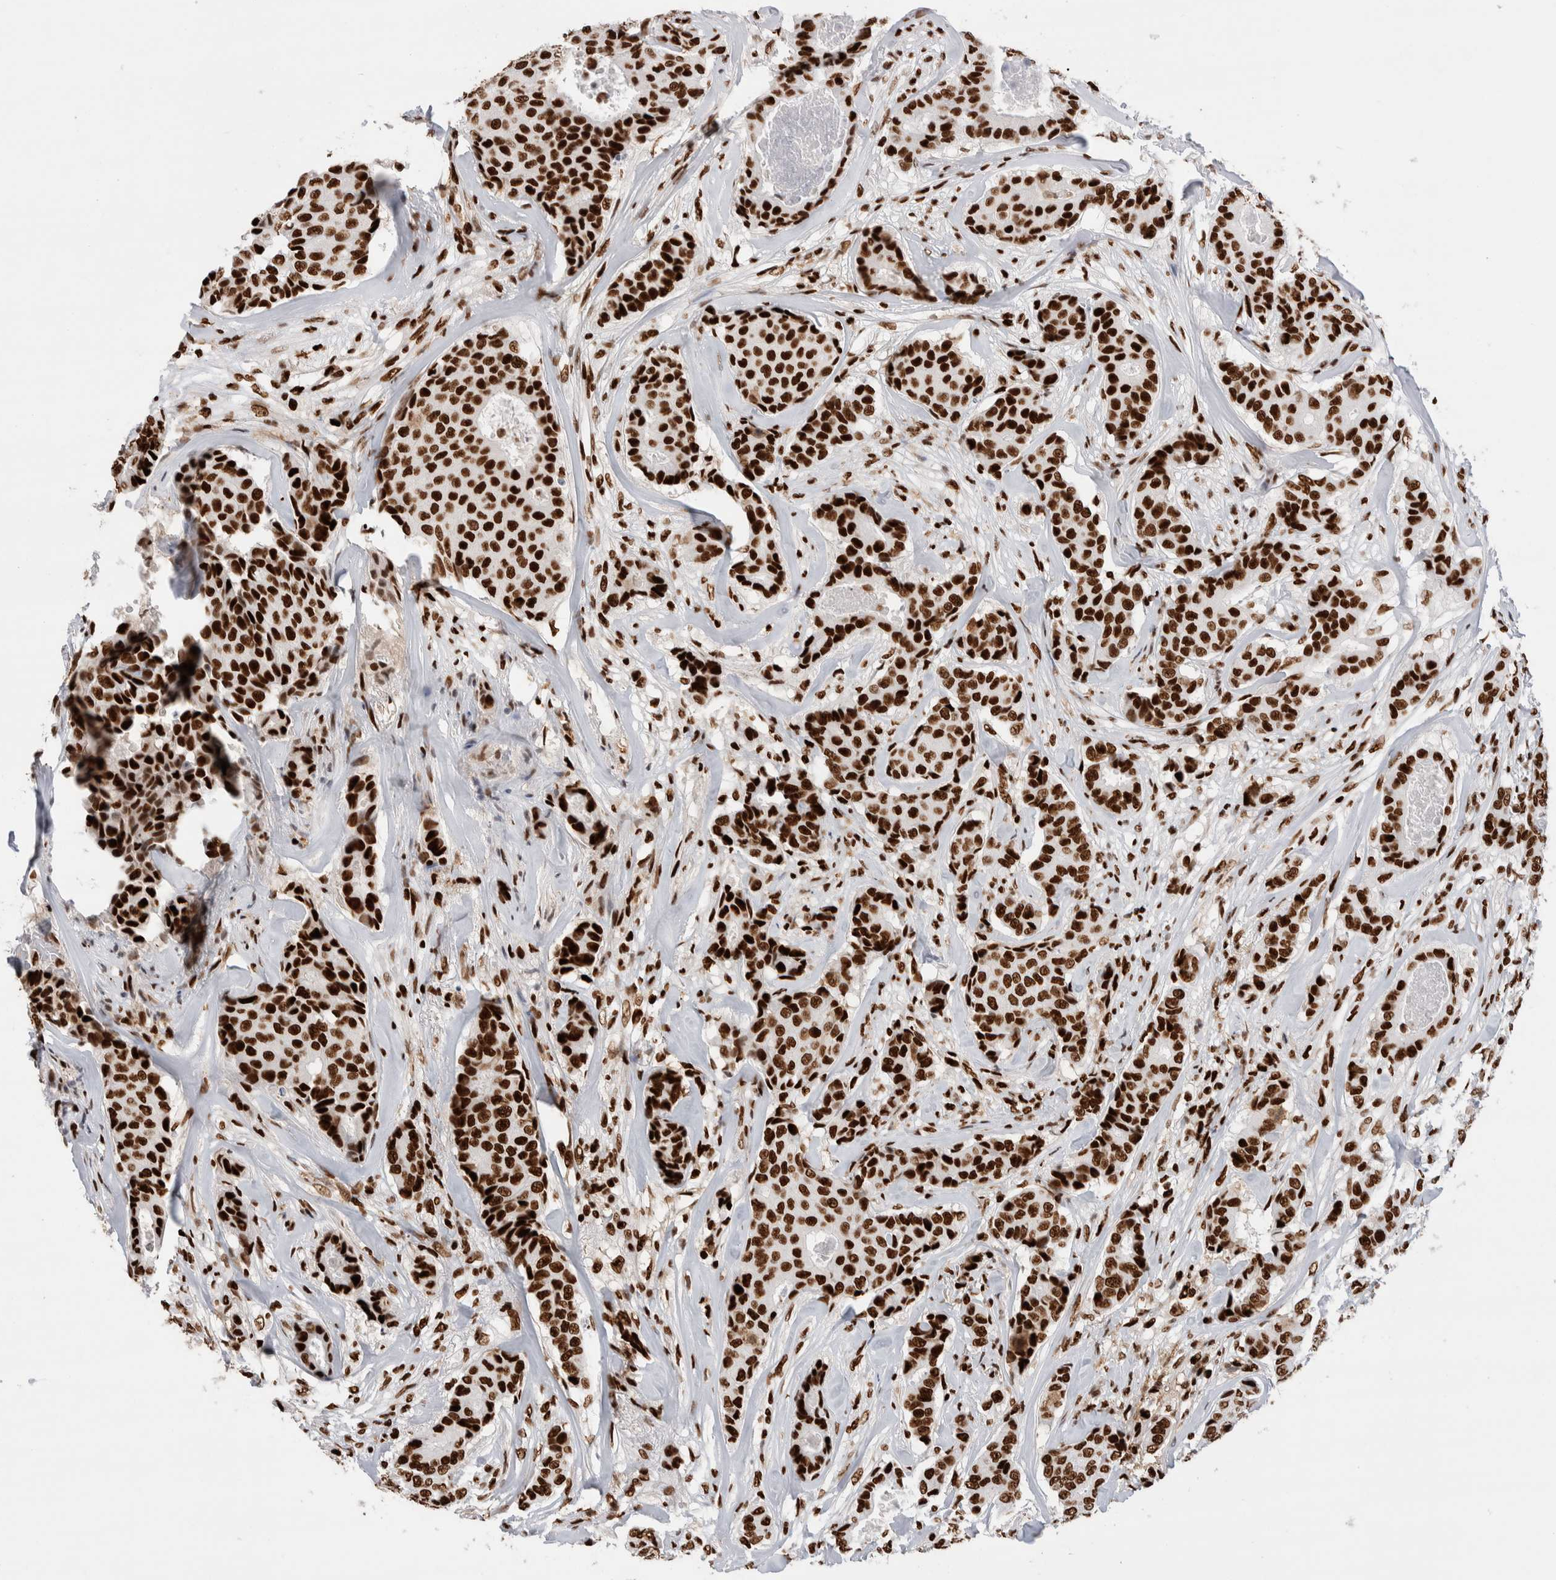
{"staining": {"intensity": "strong", "quantity": ">75%", "location": "nuclear"}, "tissue": "breast cancer", "cell_type": "Tumor cells", "image_type": "cancer", "snomed": [{"axis": "morphology", "description": "Duct carcinoma"}, {"axis": "topography", "description": "Breast"}], "caption": "Protein expression analysis of breast cancer reveals strong nuclear positivity in about >75% of tumor cells. The protein is shown in brown color, while the nuclei are stained blue.", "gene": "RNASEK-C17orf49", "patient": {"sex": "female", "age": 75}}